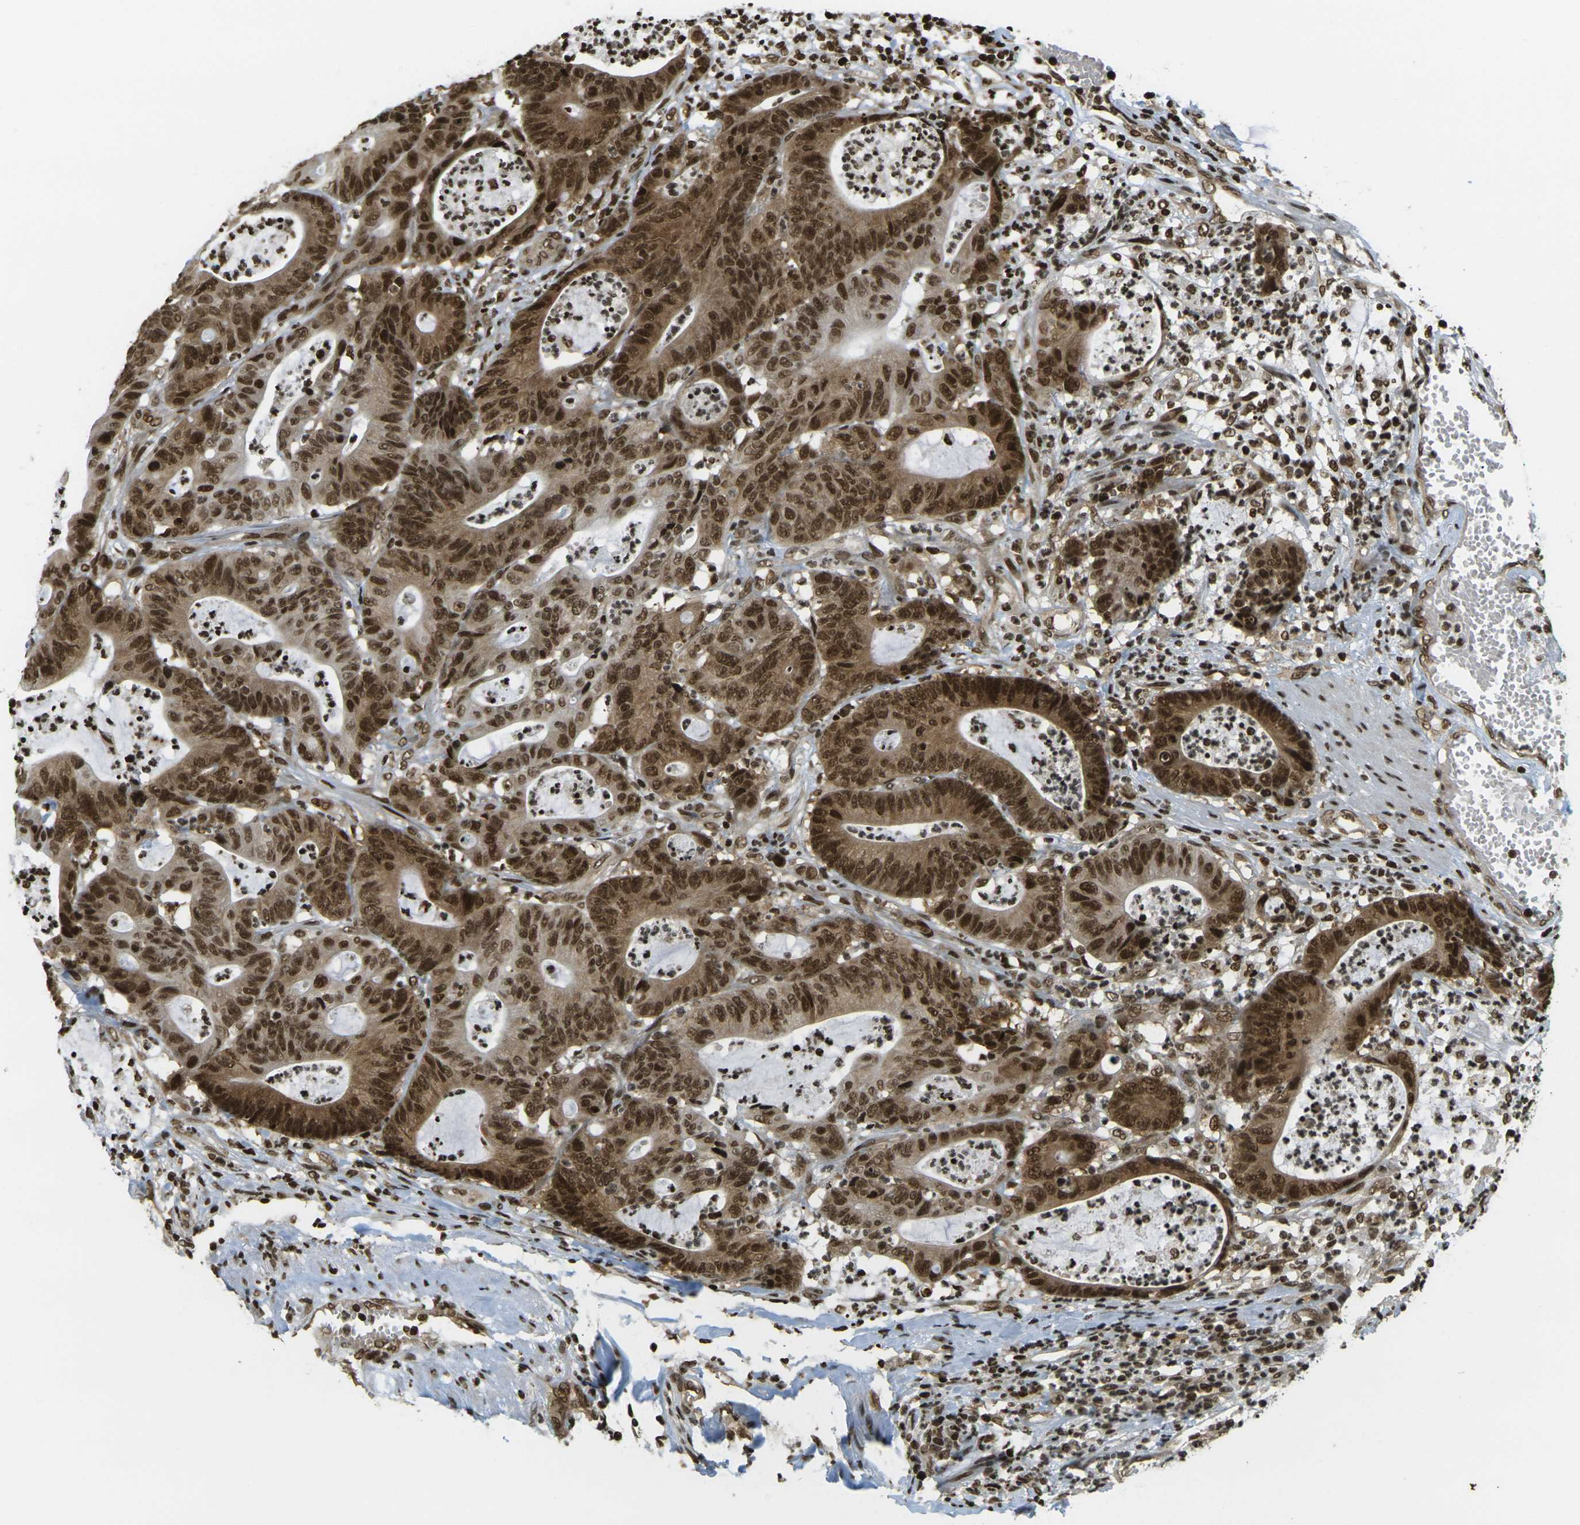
{"staining": {"intensity": "strong", "quantity": ">75%", "location": "cytoplasmic/membranous,nuclear"}, "tissue": "colorectal cancer", "cell_type": "Tumor cells", "image_type": "cancer", "snomed": [{"axis": "morphology", "description": "Adenocarcinoma, NOS"}, {"axis": "topography", "description": "Colon"}], "caption": "This image exhibits IHC staining of colorectal adenocarcinoma, with high strong cytoplasmic/membranous and nuclear staining in approximately >75% of tumor cells.", "gene": "RUVBL2", "patient": {"sex": "female", "age": 84}}